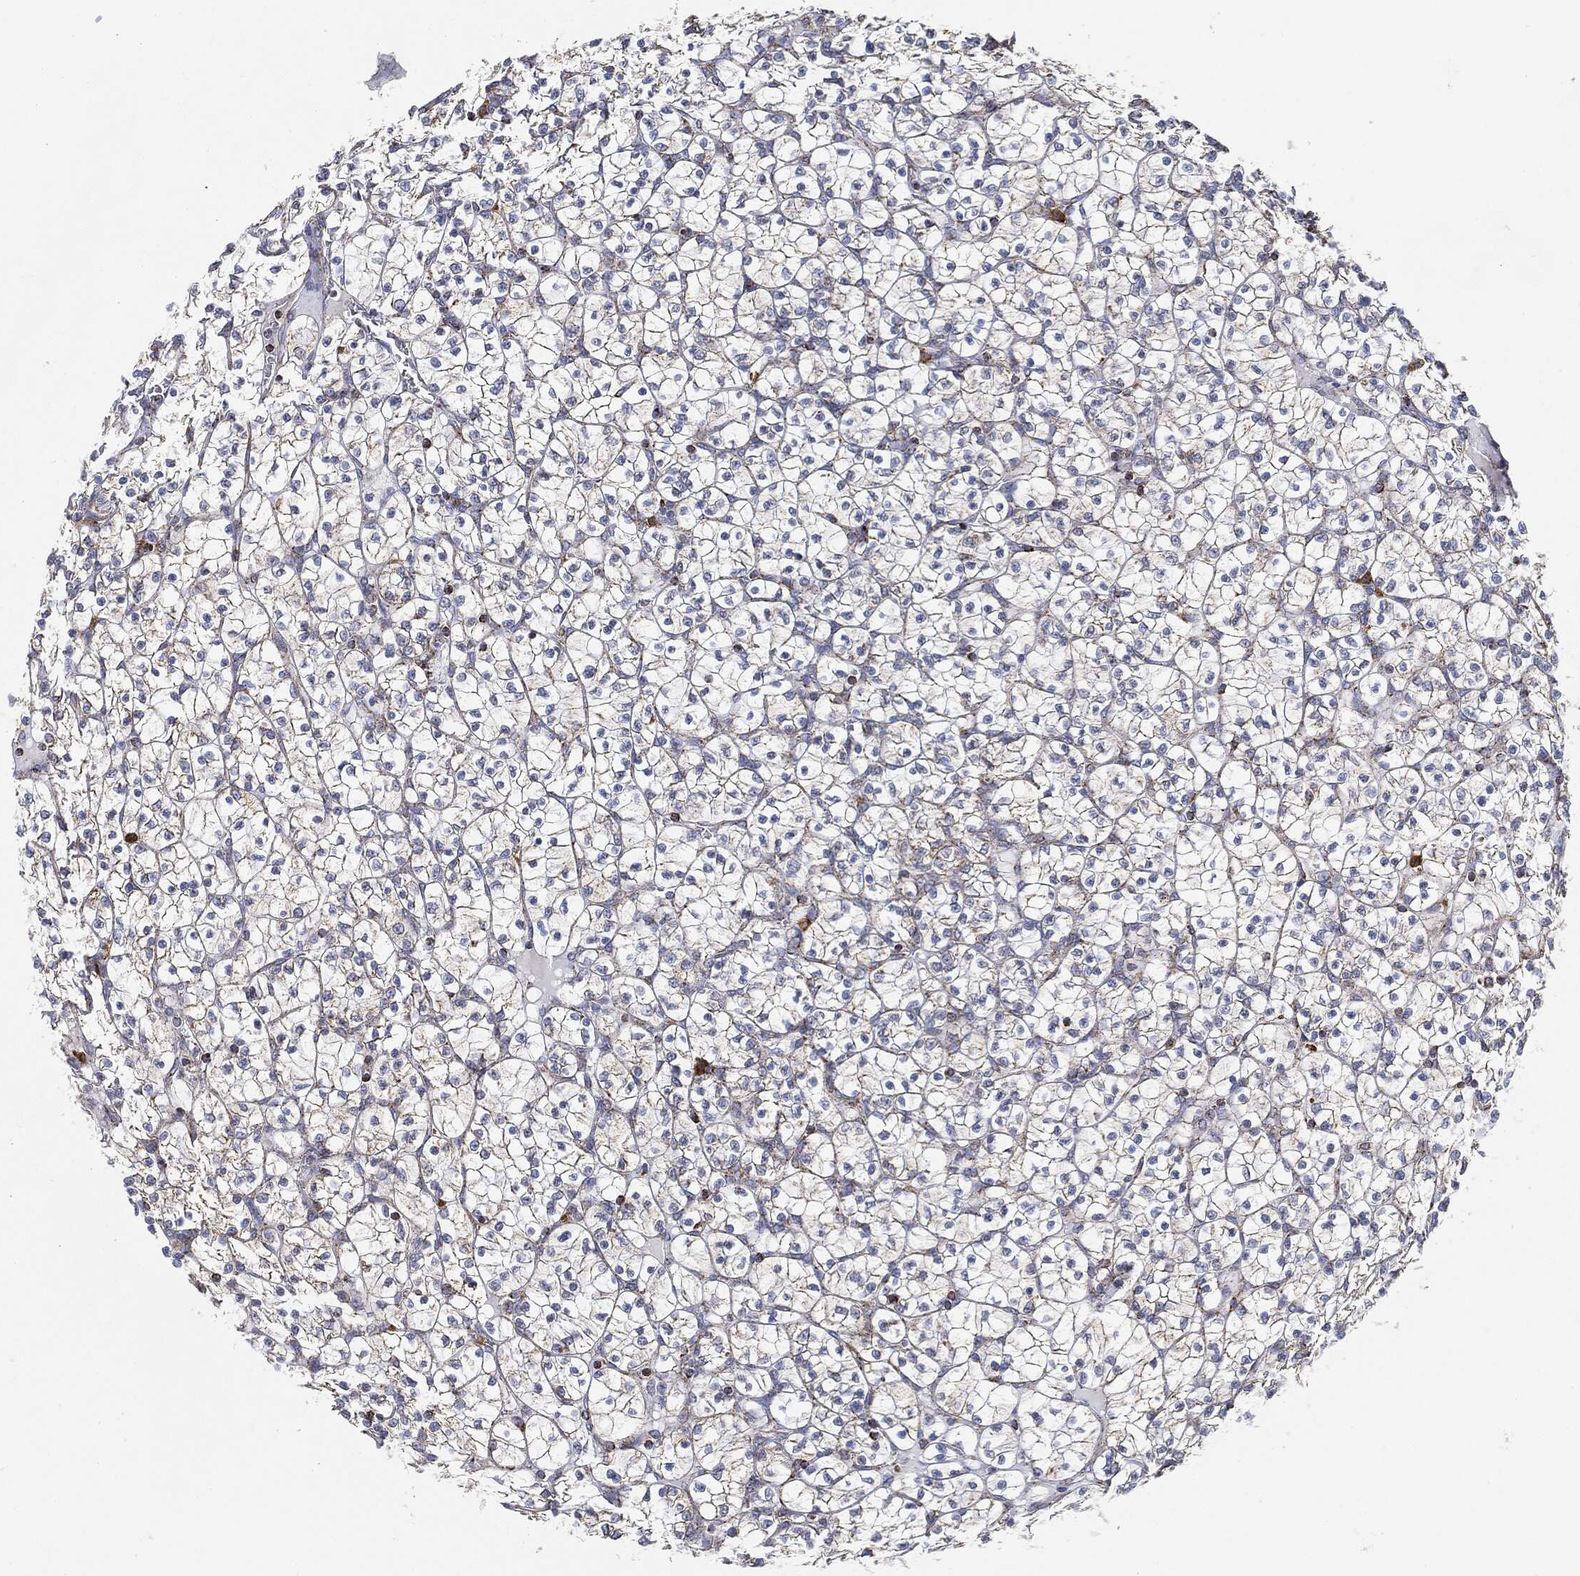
{"staining": {"intensity": "moderate", "quantity": "<25%", "location": "cytoplasmic/membranous"}, "tissue": "renal cancer", "cell_type": "Tumor cells", "image_type": "cancer", "snomed": [{"axis": "morphology", "description": "Adenocarcinoma, NOS"}, {"axis": "topography", "description": "Kidney"}], "caption": "Immunohistochemistry staining of renal cancer, which shows low levels of moderate cytoplasmic/membranous expression in approximately <25% of tumor cells indicating moderate cytoplasmic/membranous protein expression. The staining was performed using DAB (3,3'-diaminobenzidine) (brown) for protein detection and nuclei were counterstained in hematoxylin (blue).", "gene": "CAPN15", "patient": {"sex": "female", "age": 89}}